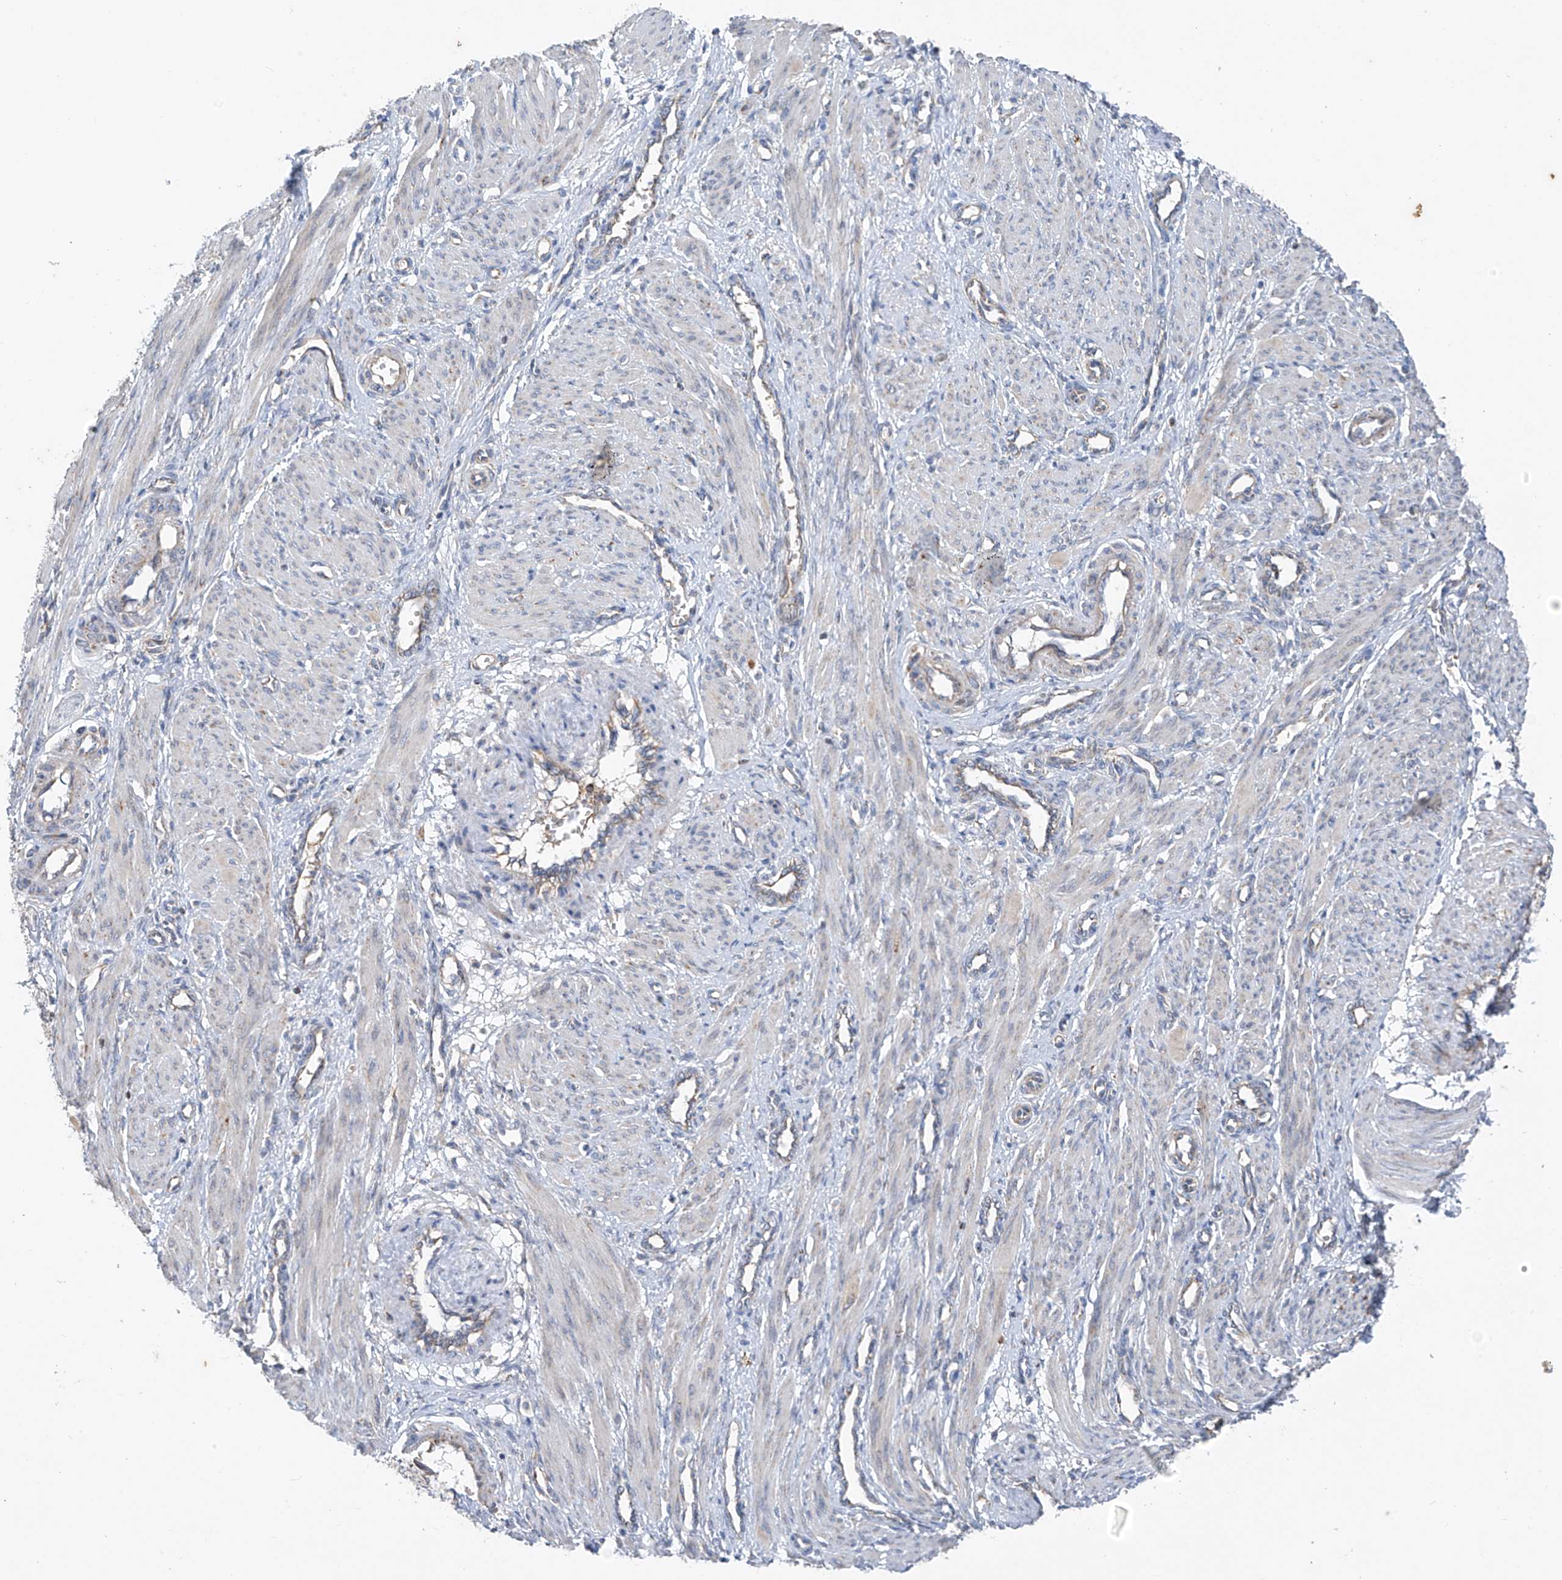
{"staining": {"intensity": "negative", "quantity": "none", "location": "none"}, "tissue": "smooth muscle", "cell_type": "Smooth muscle cells", "image_type": "normal", "snomed": [{"axis": "morphology", "description": "Normal tissue, NOS"}, {"axis": "topography", "description": "Endometrium"}], "caption": "The IHC image has no significant expression in smooth muscle cells of smooth muscle. (Brightfield microscopy of DAB (3,3'-diaminobenzidine) IHC at high magnification).", "gene": "EOMES", "patient": {"sex": "female", "age": 33}}